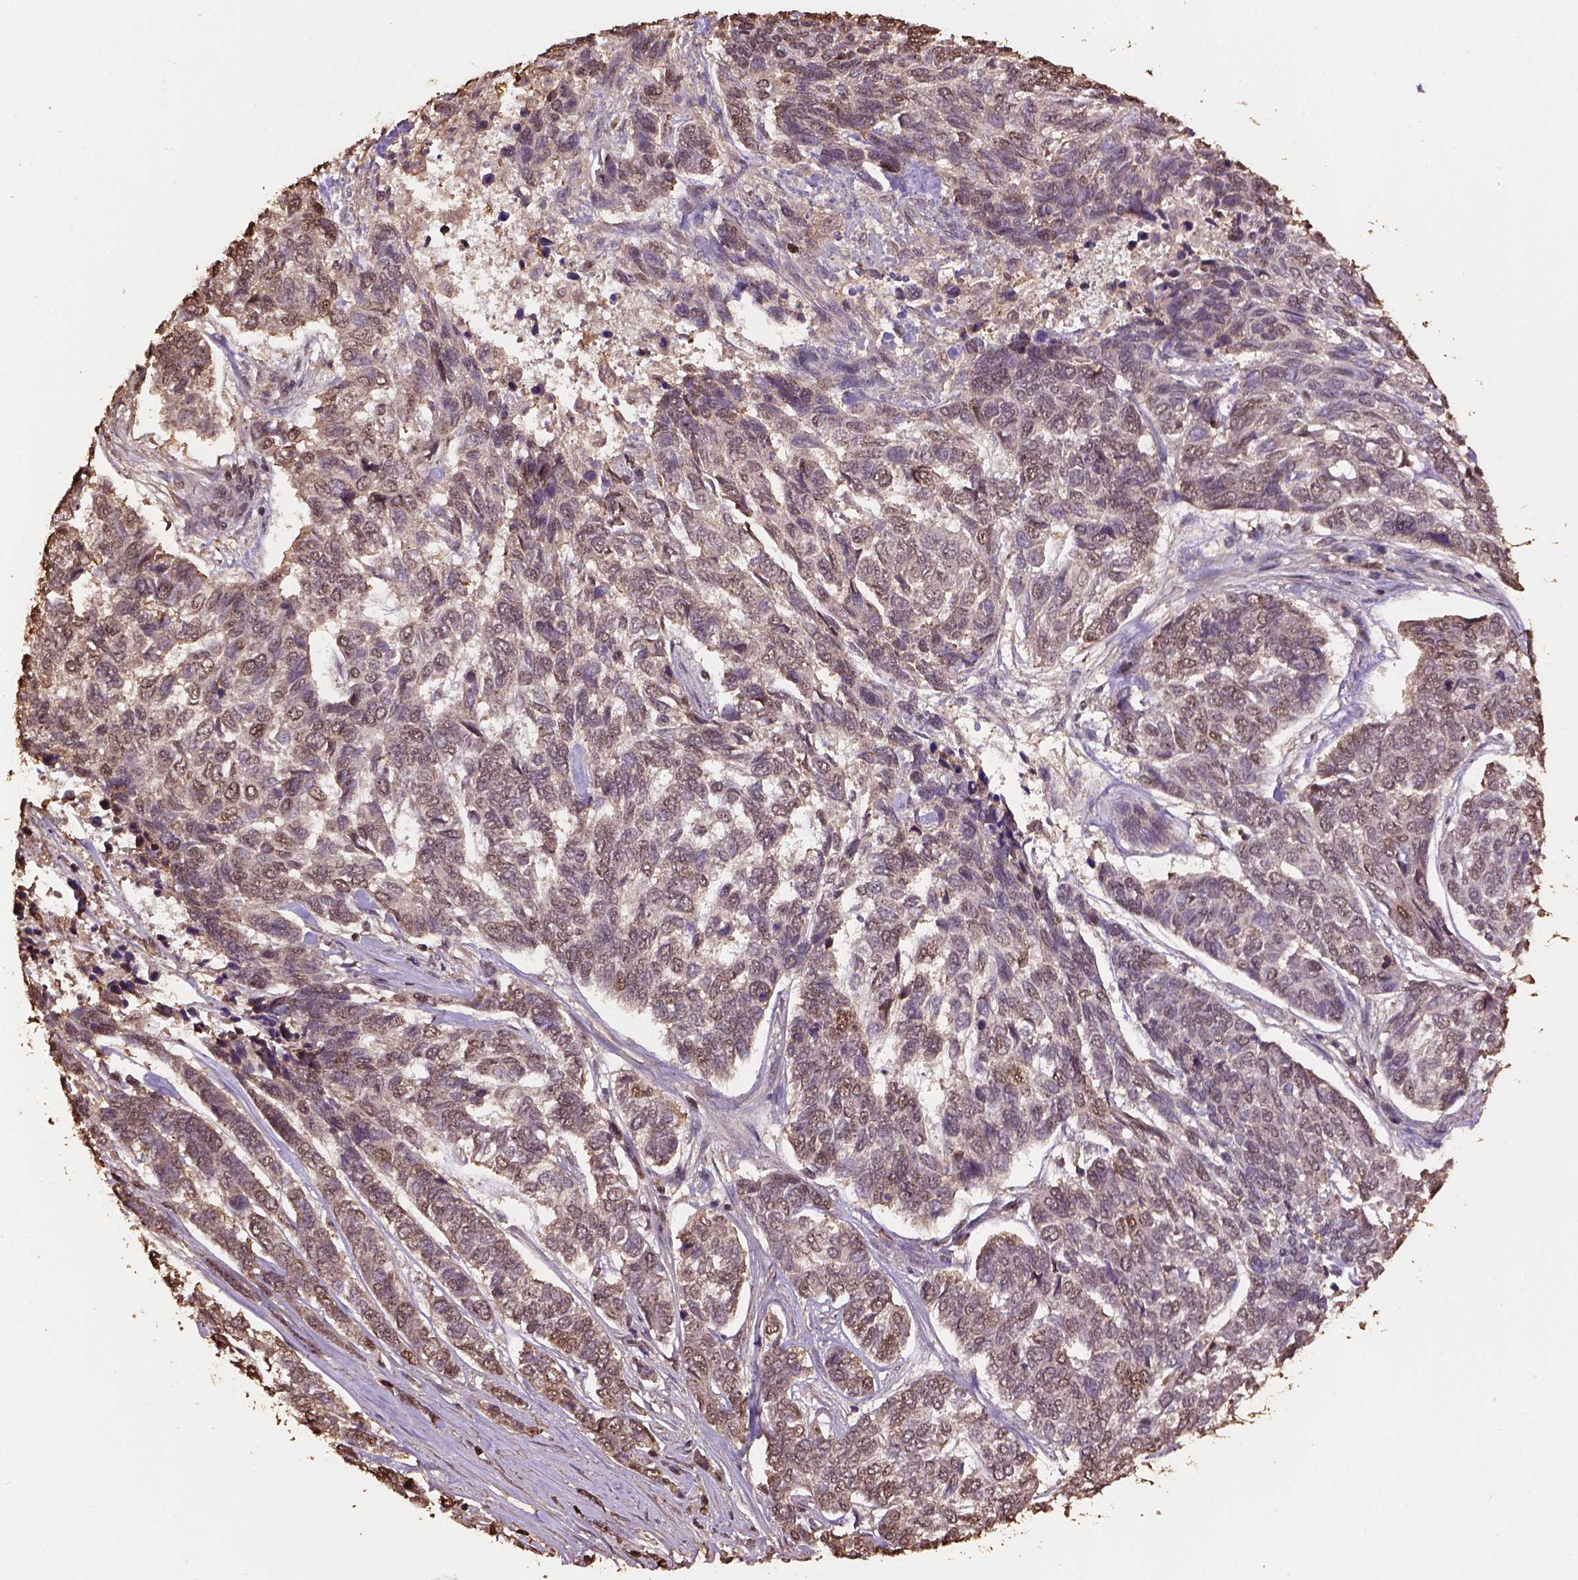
{"staining": {"intensity": "weak", "quantity": "25%-75%", "location": "nuclear"}, "tissue": "skin cancer", "cell_type": "Tumor cells", "image_type": "cancer", "snomed": [{"axis": "morphology", "description": "Basal cell carcinoma"}, {"axis": "topography", "description": "Skin"}], "caption": "Approximately 25%-75% of tumor cells in human skin cancer (basal cell carcinoma) display weak nuclear protein staining as visualized by brown immunohistochemical staining.", "gene": "CSTF2T", "patient": {"sex": "female", "age": 65}}